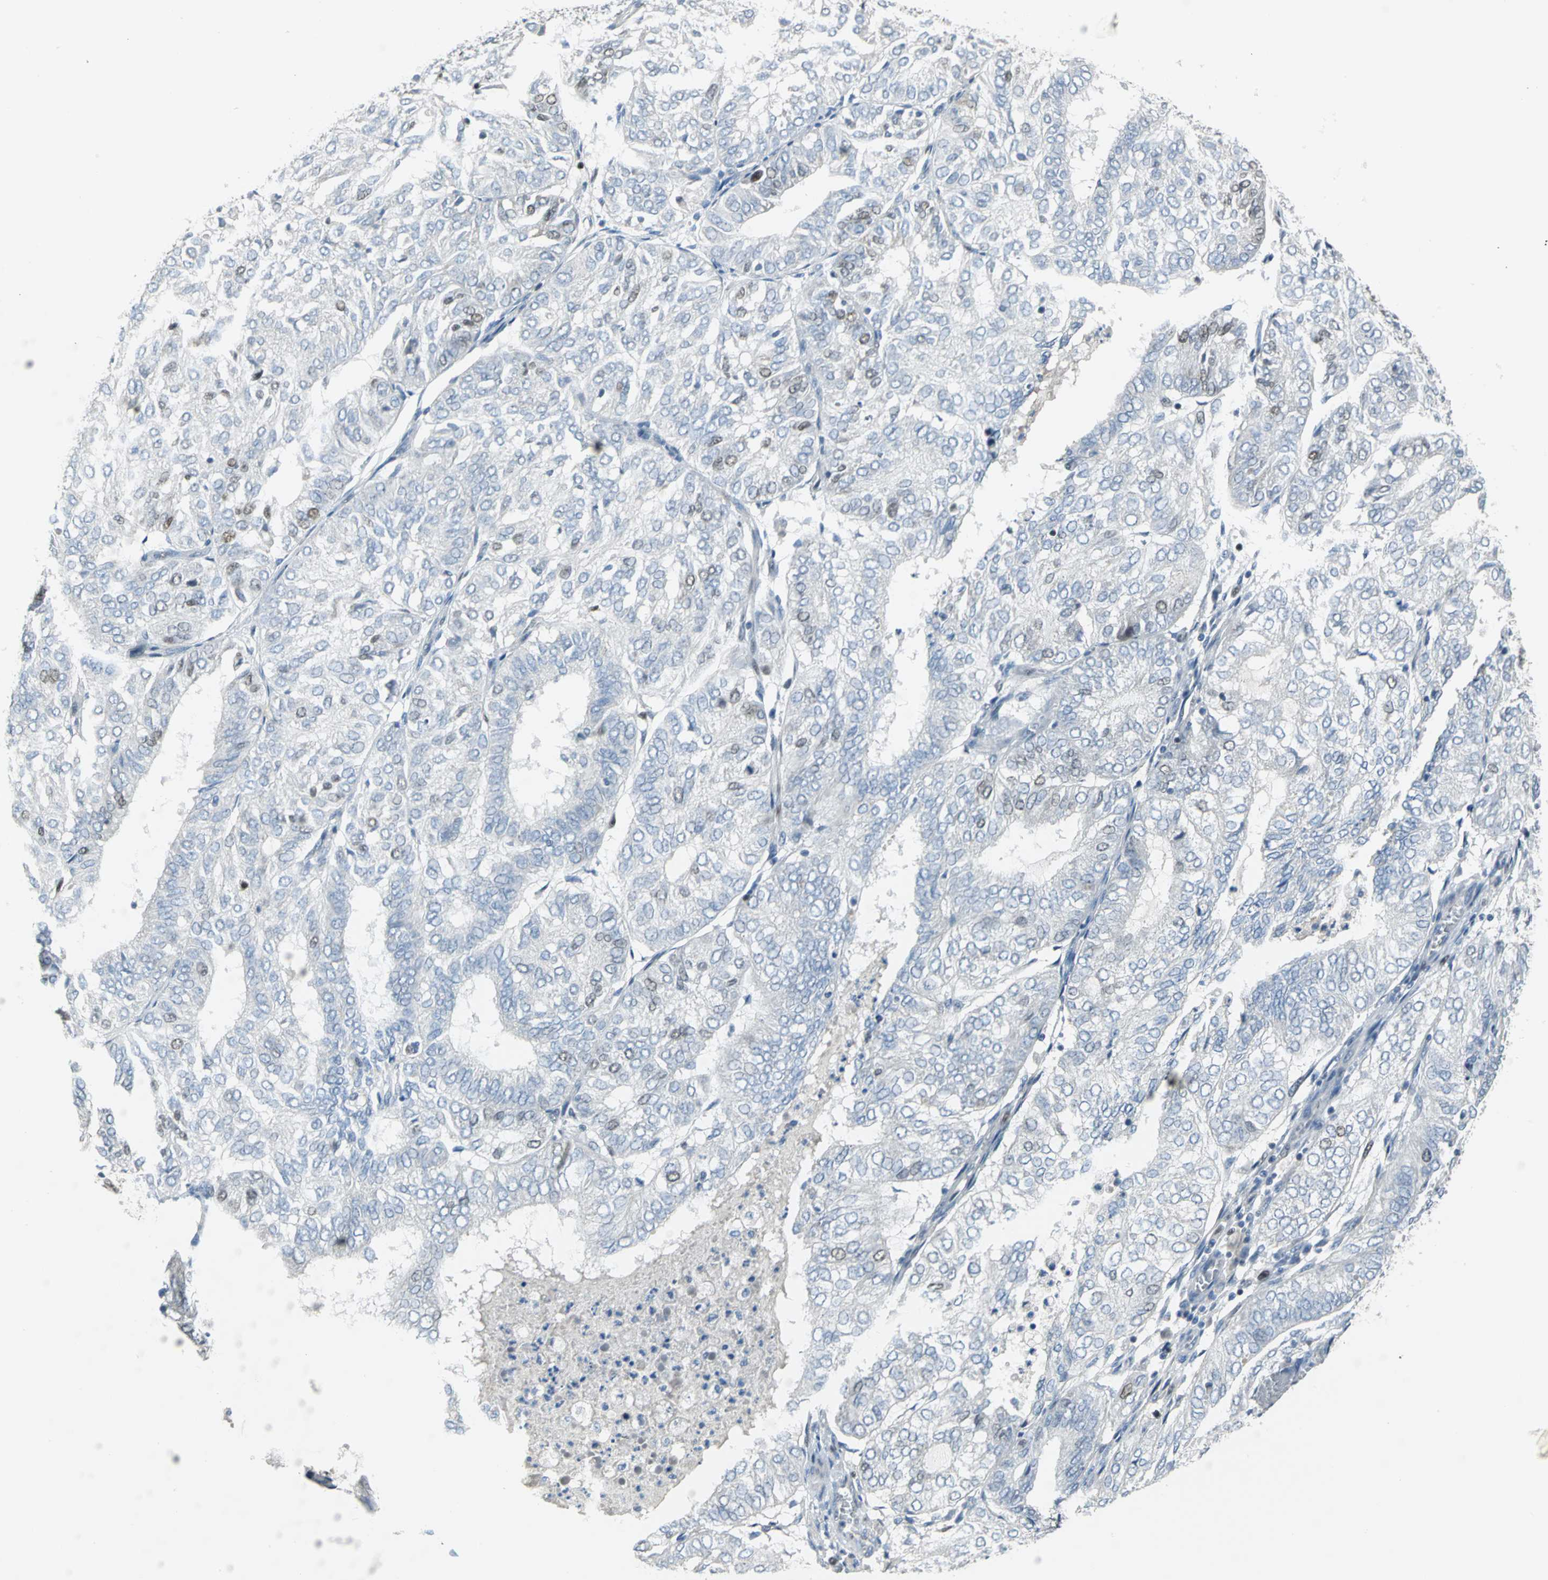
{"staining": {"intensity": "moderate", "quantity": "<25%", "location": "nuclear"}, "tissue": "endometrial cancer", "cell_type": "Tumor cells", "image_type": "cancer", "snomed": [{"axis": "morphology", "description": "Adenocarcinoma, NOS"}, {"axis": "topography", "description": "Uterus"}], "caption": "Brown immunohistochemical staining in endometrial cancer (adenocarcinoma) displays moderate nuclear expression in approximately <25% of tumor cells.", "gene": "MCM3", "patient": {"sex": "female", "age": 60}}